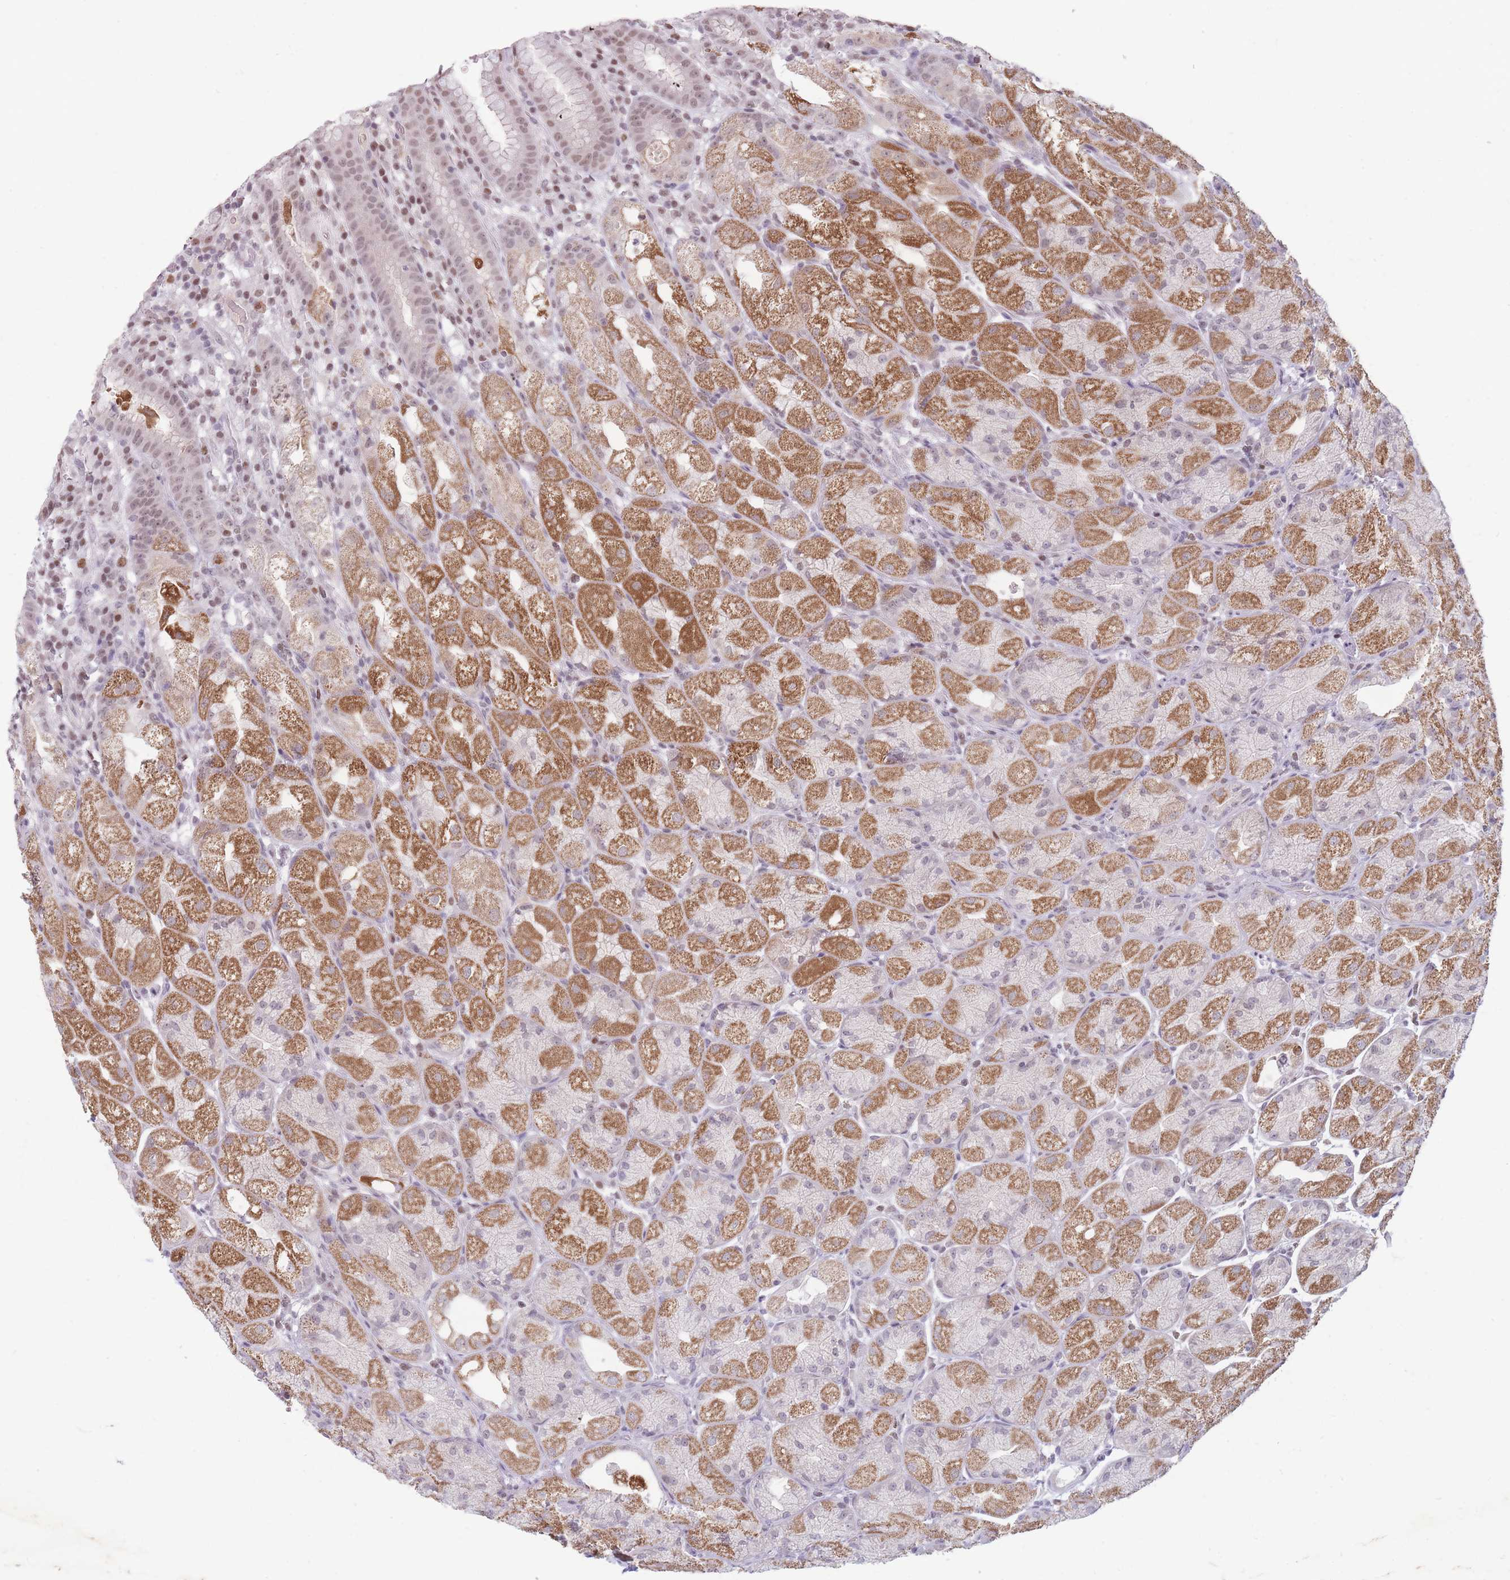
{"staining": {"intensity": "moderate", "quantity": "25%-75%", "location": "cytoplasmic/membranous,nuclear"}, "tissue": "stomach", "cell_type": "Glandular cells", "image_type": "normal", "snomed": [{"axis": "morphology", "description": "Normal tissue, NOS"}, {"axis": "topography", "description": "Stomach, upper"}], "caption": "The photomicrograph shows immunohistochemical staining of unremarkable stomach. There is moderate cytoplasmic/membranous,nuclear staining is seen in approximately 25%-75% of glandular cells.", "gene": "ARID3B", "patient": {"sex": "male", "age": 52}}